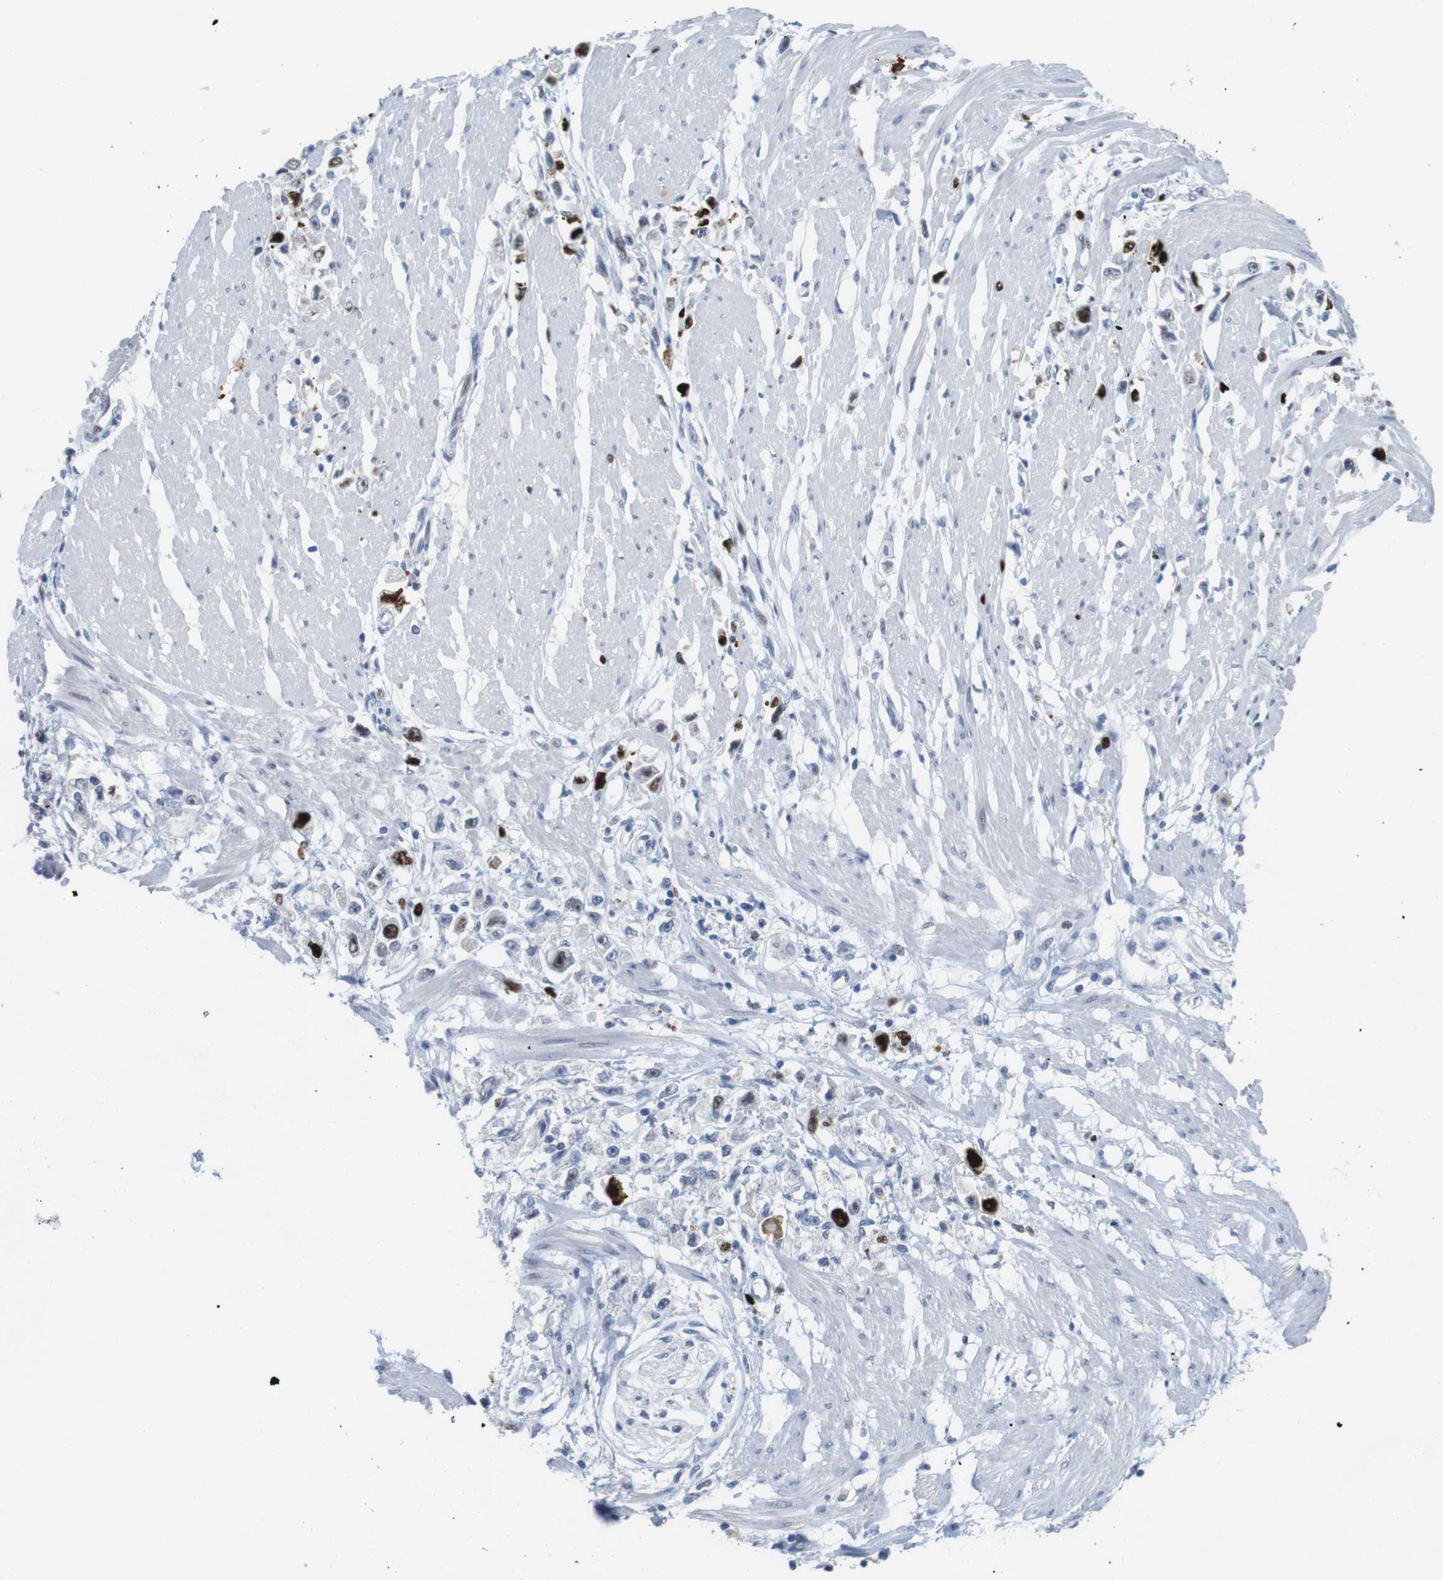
{"staining": {"intensity": "strong", "quantity": "<25%", "location": "nuclear"}, "tissue": "stomach cancer", "cell_type": "Tumor cells", "image_type": "cancer", "snomed": [{"axis": "morphology", "description": "Adenocarcinoma, NOS"}, {"axis": "topography", "description": "Stomach"}], "caption": "The photomicrograph shows immunohistochemical staining of stomach cancer. There is strong nuclear staining is present in about <25% of tumor cells.", "gene": "KPNA2", "patient": {"sex": "female", "age": 59}}